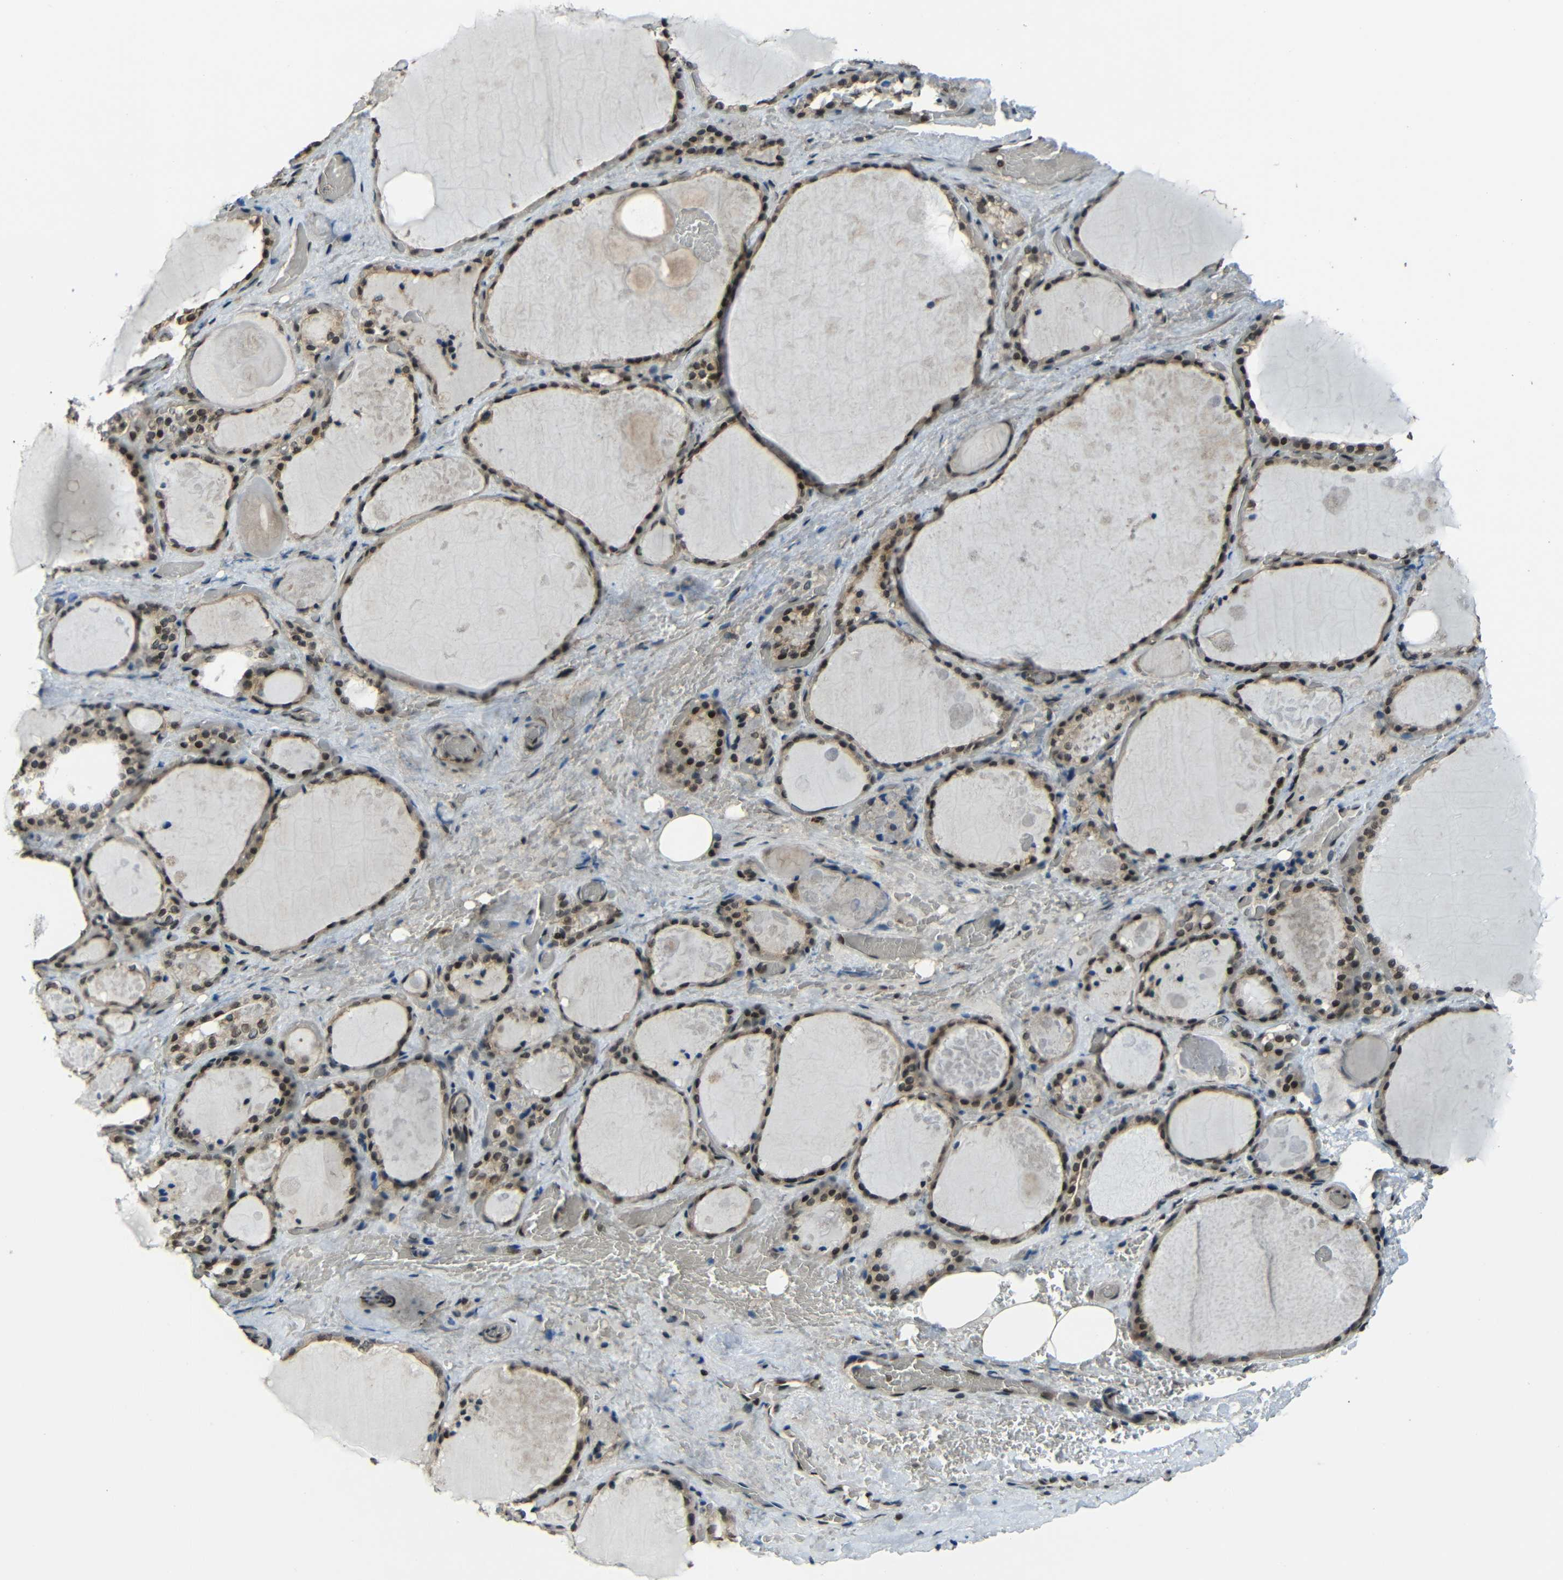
{"staining": {"intensity": "weak", "quantity": ">75%", "location": "cytoplasmic/membranous,nuclear"}, "tissue": "thyroid gland", "cell_type": "Glandular cells", "image_type": "normal", "snomed": [{"axis": "morphology", "description": "Normal tissue, NOS"}, {"axis": "topography", "description": "Thyroid gland"}], "caption": "A low amount of weak cytoplasmic/membranous,nuclear staining is appreciated in about >75% of glandular cells in unremarkable thyroid gland. The protein is stained brown, and the nuclei are stained in blue (DAB (3,3'-diaminobenzidine) IHC with brightfield microscopy, high magnification).", "gene": "PSIP1", "patient": {"sex": "male", "age": 61}}